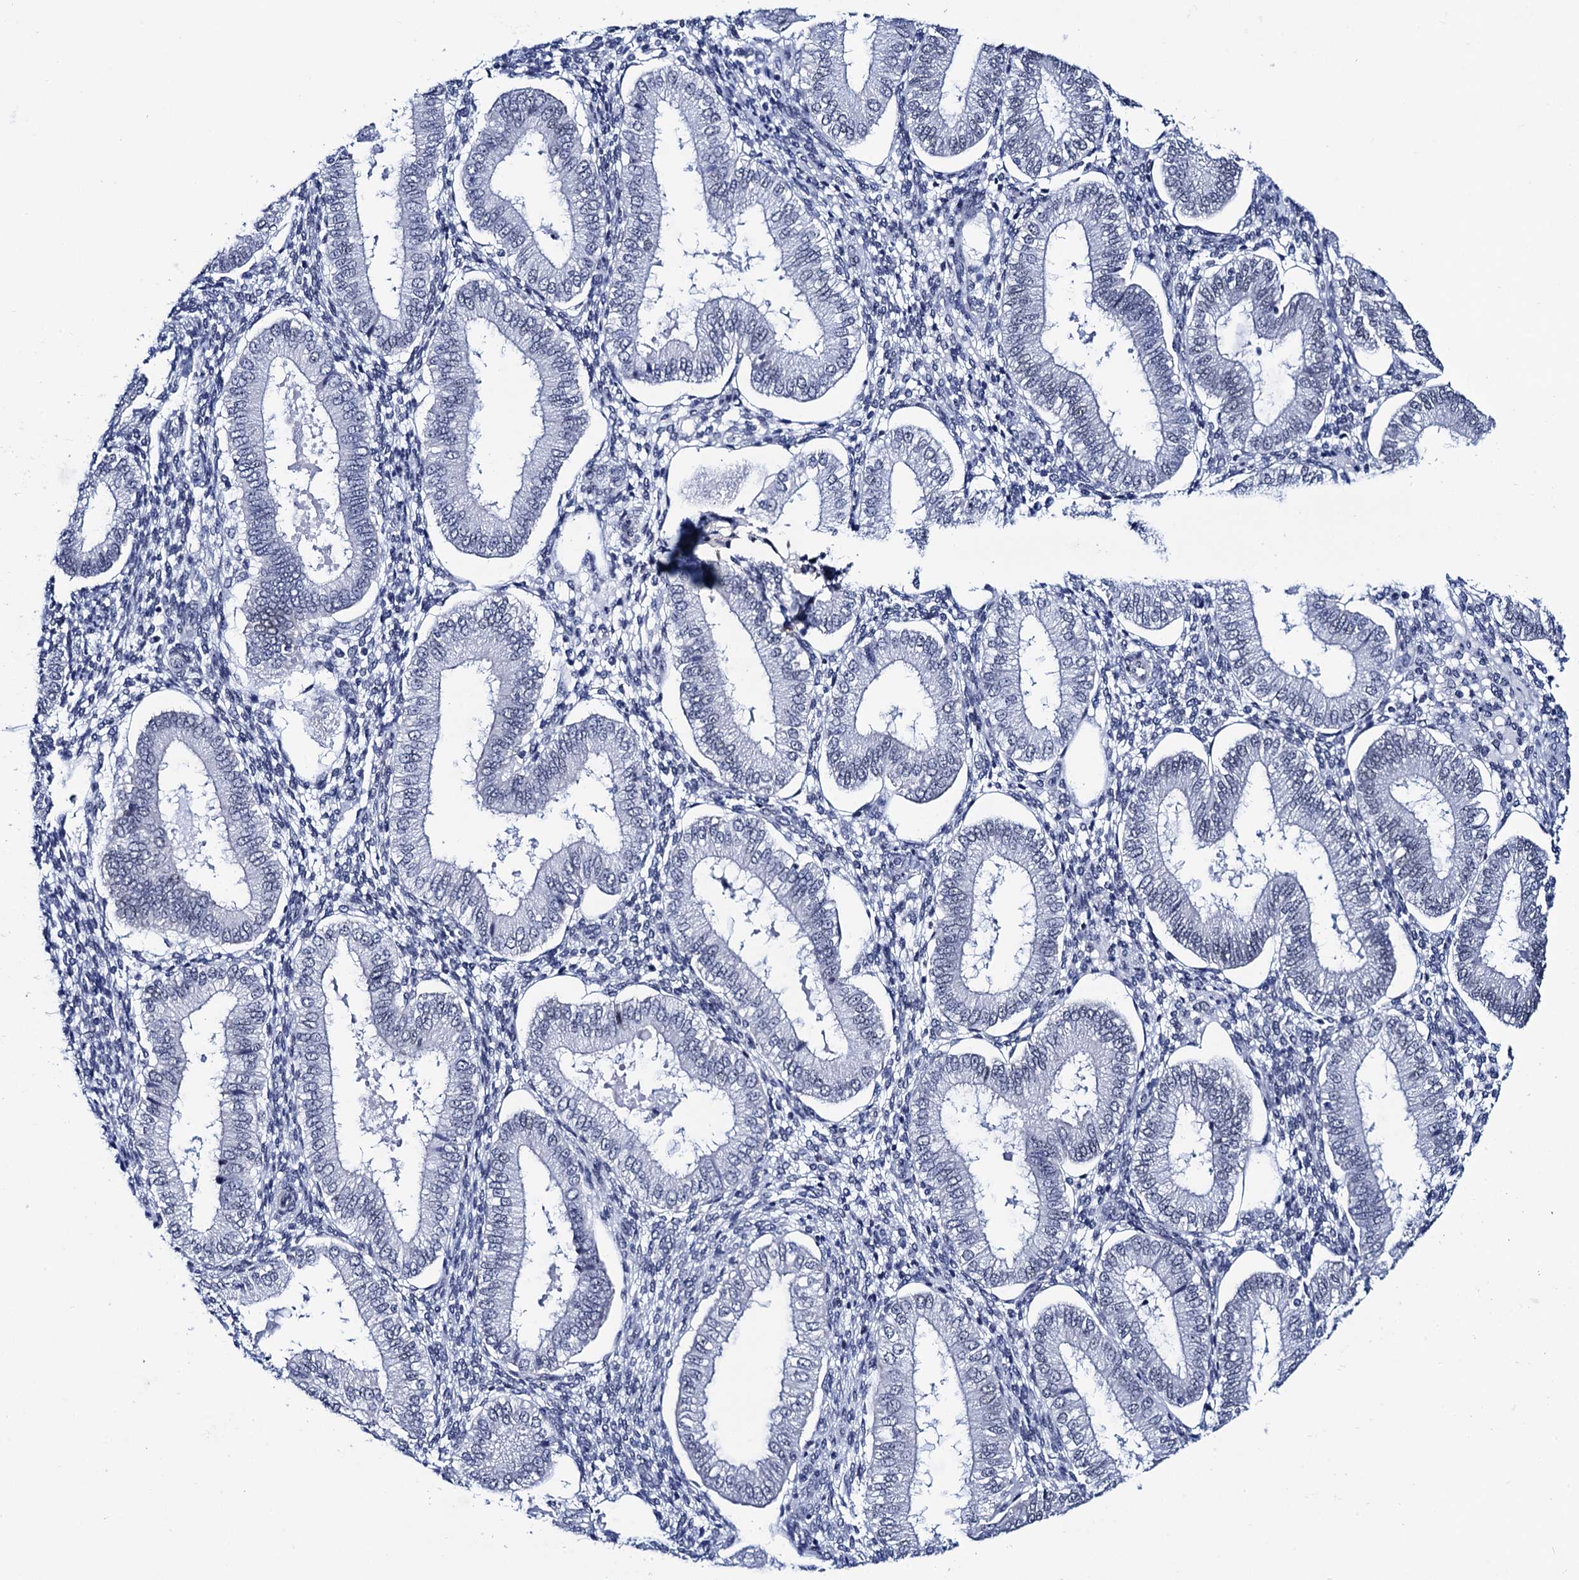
{"staining": {"intensity": "negative", "quantity": "none", "location": "none"}, "tissue": "endometrium", "cell_type": "Cells in endometrial stroma", "image_type": "normal", "snomed": [{"axis": "morphology", "description": "Normal tissue, NOS"}, {"axis": "topography", "description": "Endometrium"}], "caption": "Endometrium was stained to show a protein in brown. There is no significant expression in cells in endometrial stroma. (Stains: DAB IHC with hematoxylin counter stain, Microscopy: brightfield microscopy at high magnification).", "gene": "C16orf87", "patient": {"sex": "female", "age": 39}}